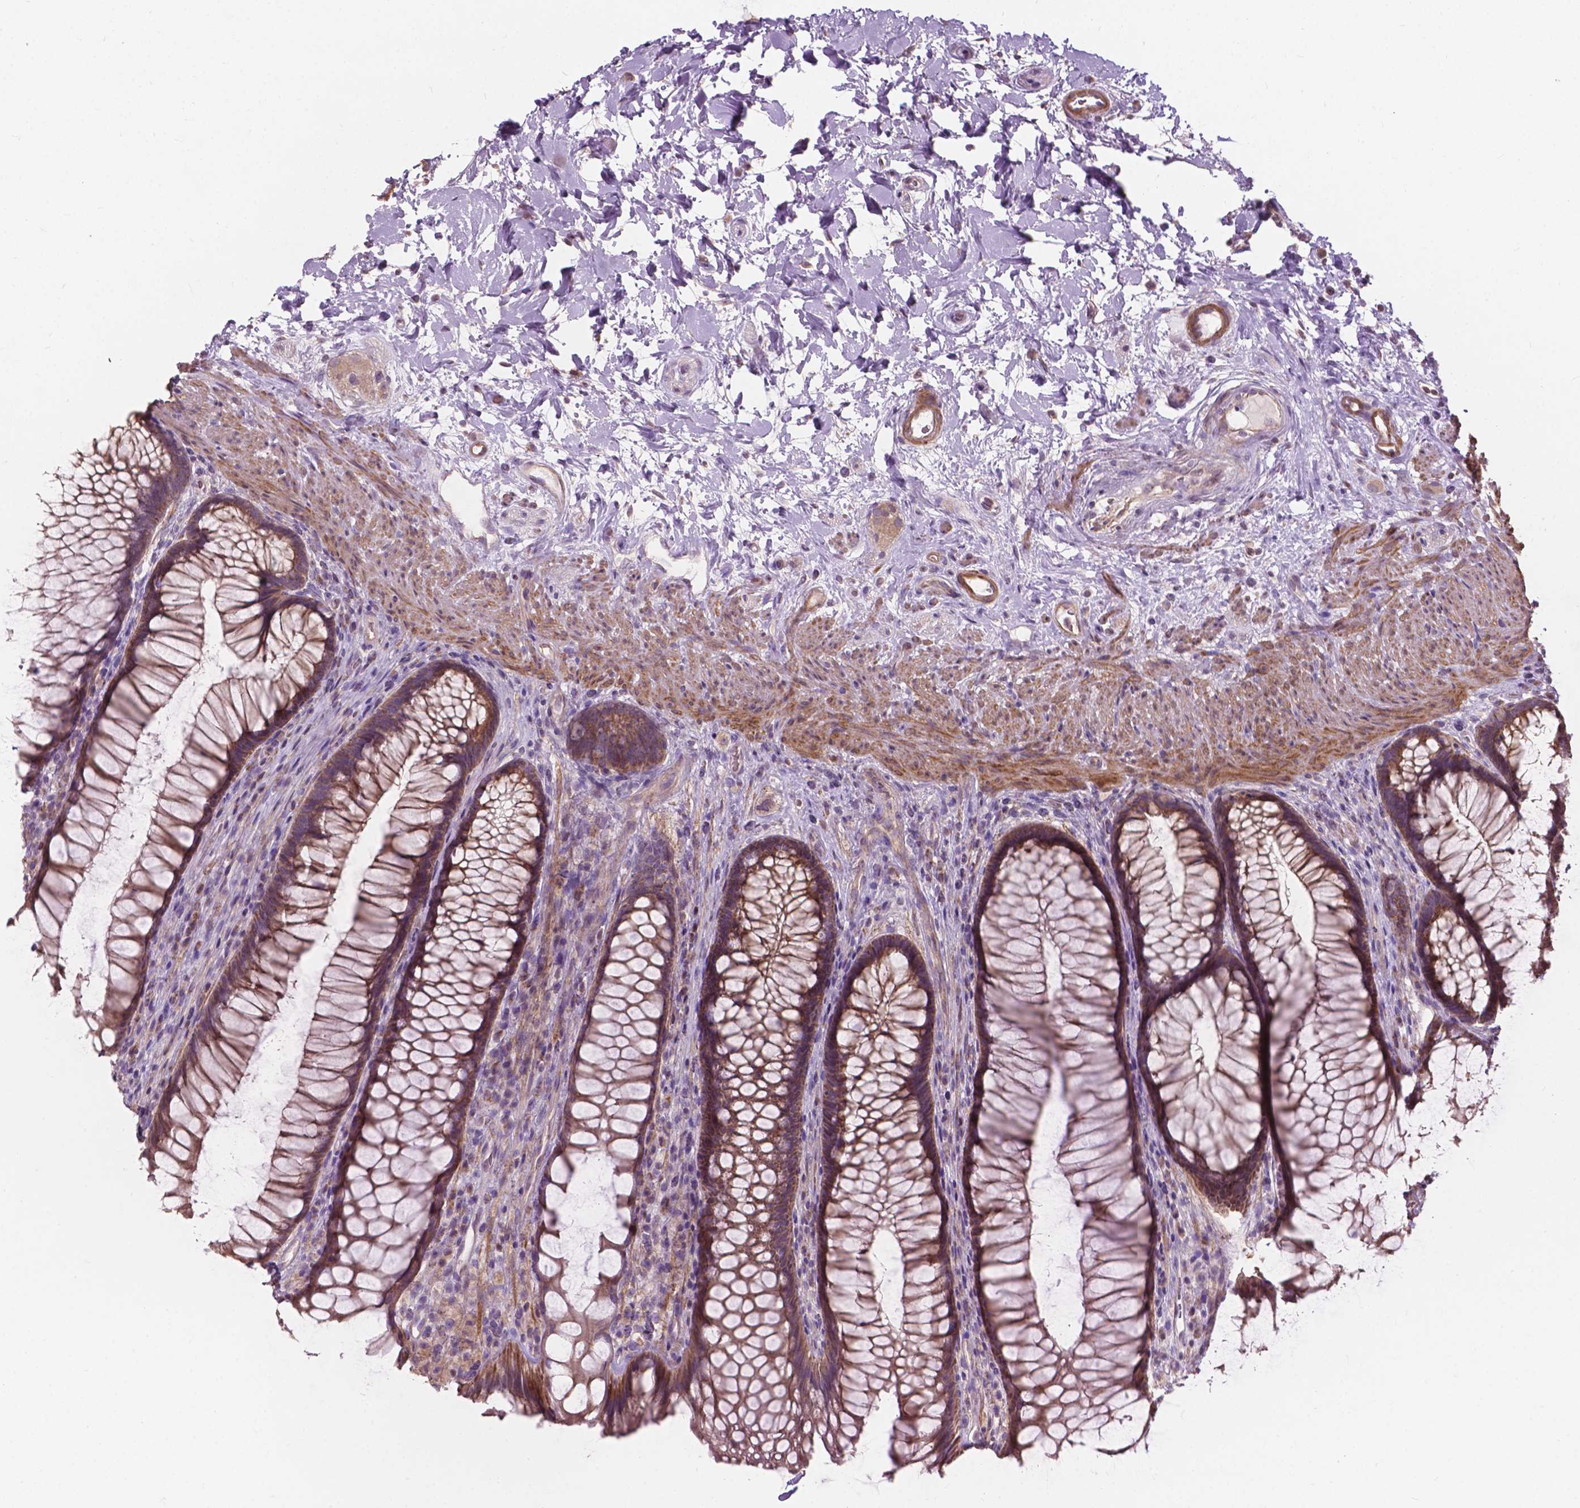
{"staining": {"intensity": "moderate", "quantity": ">75%", "location": "cytoplasmic/membranous"}, "tissue": "rectum", "cell_type": "Glandular cells", "image_type": "normal", "snomed": [{"axis": "morphology", "description": "Normal tissue, NOS"}, {"axis": "topography", "description": "Smooth muscle"}, {"axis": "topography", "description": "Rectum"}], "caption": "Immunohistochemistry of benign human rectum shows medium levels of moderate cytoplasmic/membranous expression in approximately >75% of glandular cells.", "gene": "NDUFA10", "patient": {"sex": "male", "age": 53}}